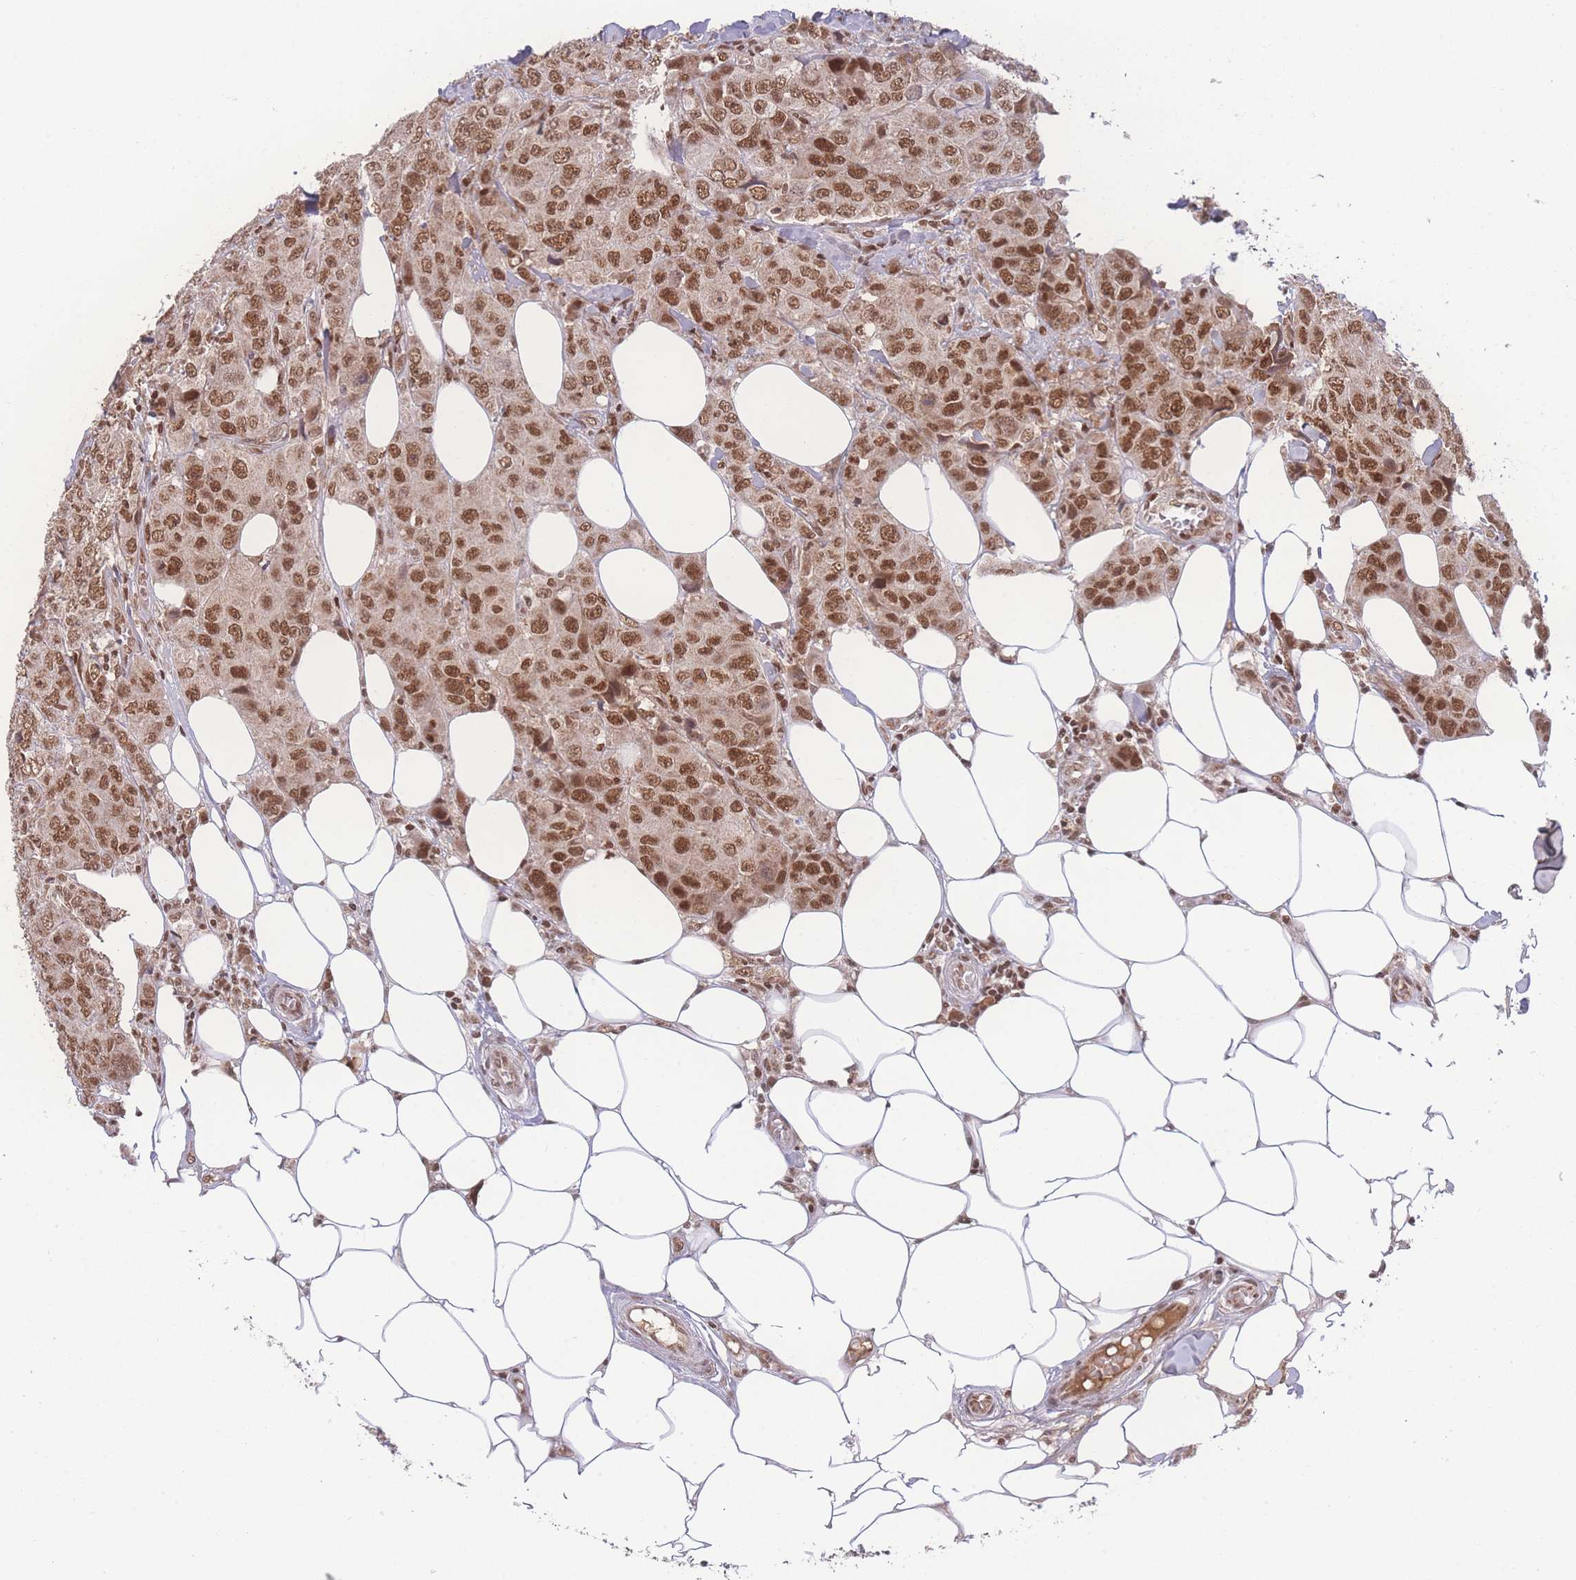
{"staining": {"intensity": "moderate", "quantity": ">75%", "location": "nuclear"}, "tissue": "breast cancer", "cell_type": "Tumor cells", "image_type": "cancer", "snomed": [{"axis": "morphology", "description": "Duct carcinoma"}, {"axis": "topography", "description": "Breast"}], "caption": "There is medium levels of moderate nuclear expression in tumor cells of breast intraductal carcinoma, as demonstrated by immunohistochemical staining (brown color).", "gene": "RAVER1", "patient": {"sex": "female", "age": 43}}